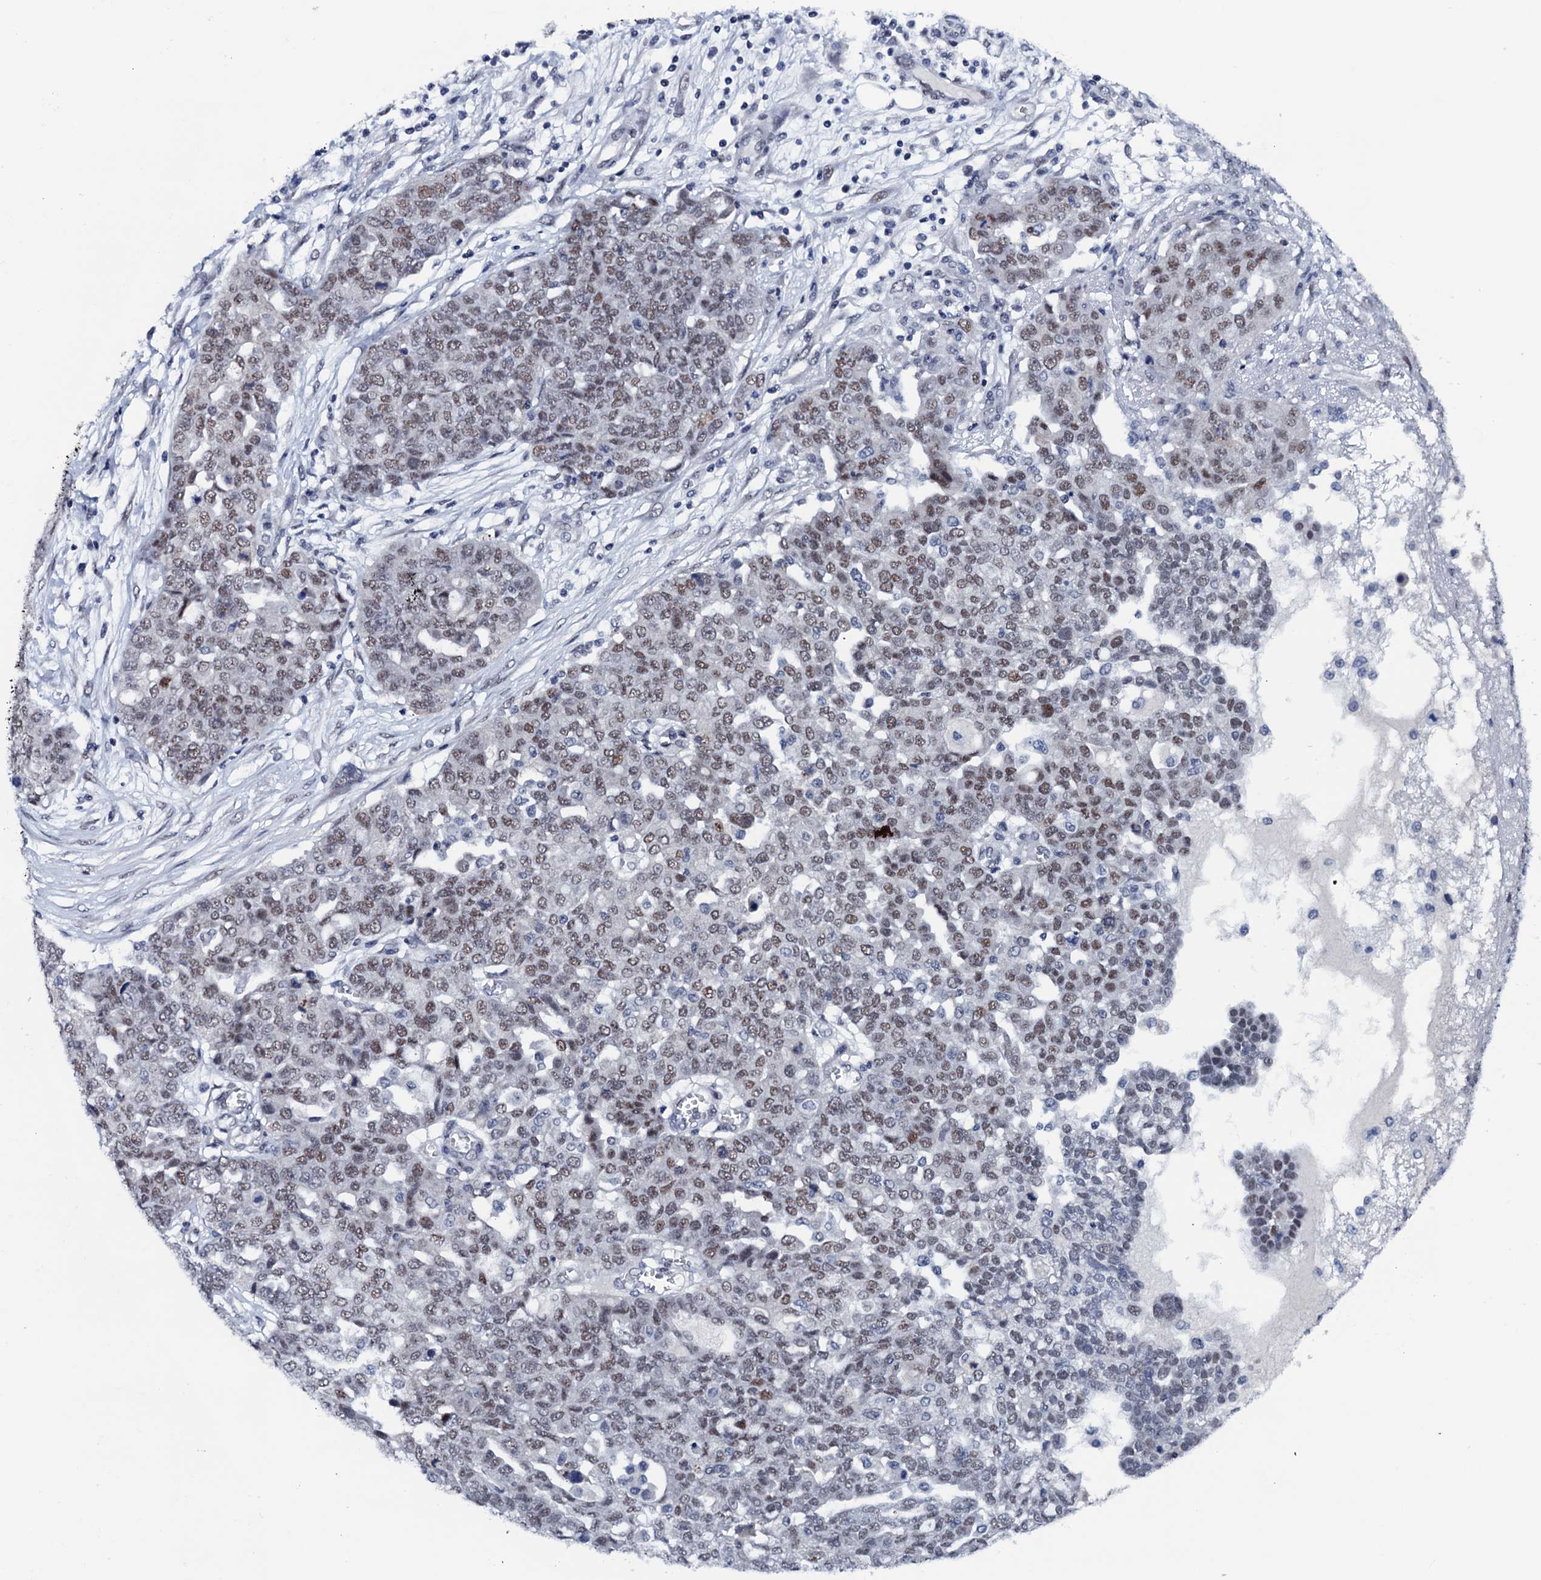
{"staining": {"intensity": "weak", "quantity": ">75%", "location": "nuclear"}, "tissue": "ovarian cancer", "cell_type": "Tumor cells", "image_type": "cancer", "snomed": [{"axis": "morphology", "description": "Cystadenocarcinoma, serous, NOS"}, {"axis": "topography", "description": "Soft tissue"}, {"axis": "topography", "description": "Ovary"}], "caption": "Human ovarian cancer (serous cystadenocarcinoma) stained with a protein marker demonstrates weak staining in tumor cells.", "gene": "FNBP4", "patient": {"sex": "female", "age": 57}}